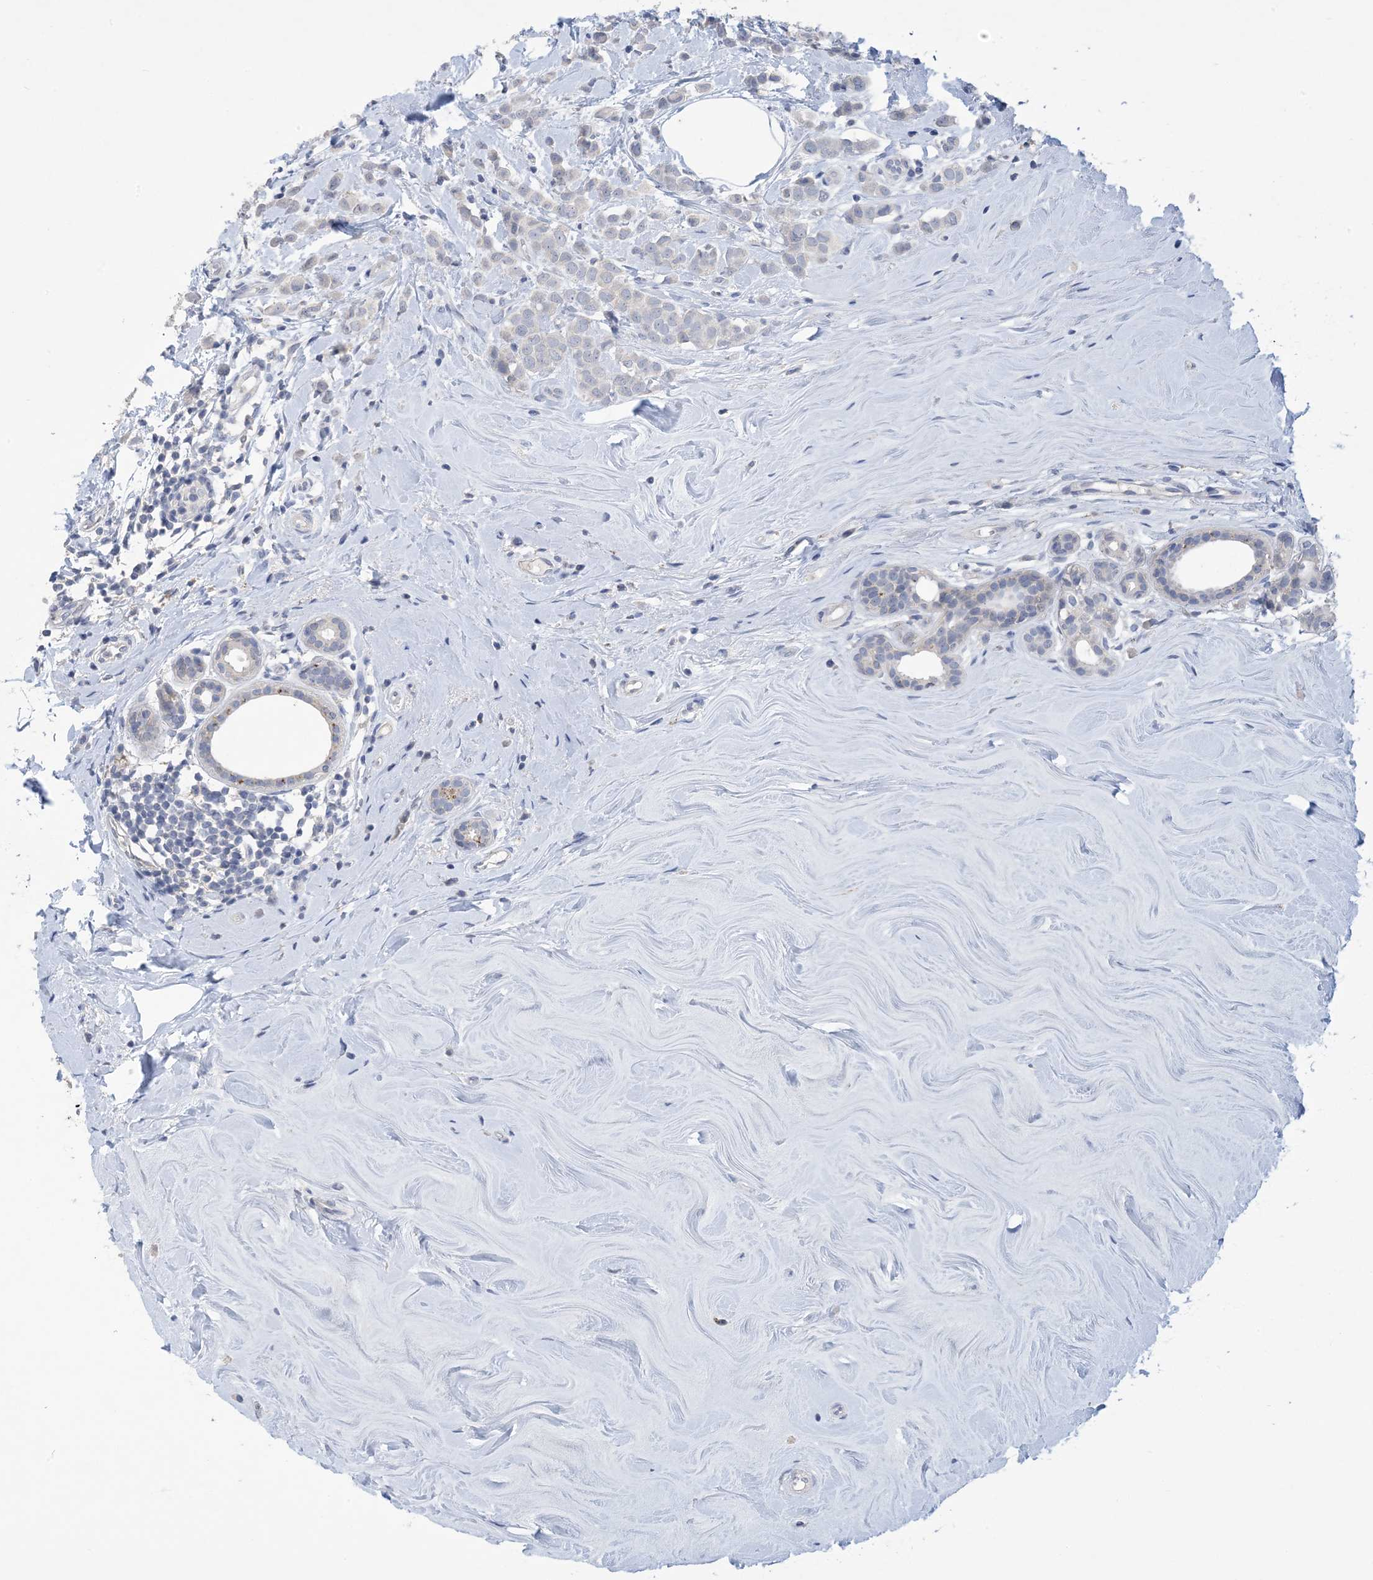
{"staining": {"intensity": "negative", "quantity": "none", "location": "none"}, "tissue": "breast cancer", "cell_type": "Tumor cells", "image_type": "cancer", "snomed": [{"axis": "morphology", "description": "Lobular carcinoma"}, {"axis": "topography", "description": "Breast"}], "caption": "An immunohistochemistry (IHC) photomicrograph of breast cancer is shown. There is no staining in tumor cells of breast cancer. Nuclei are stained in blue.", "gene": "DSC3", "patient": {"sex": "female", "age": 47}}